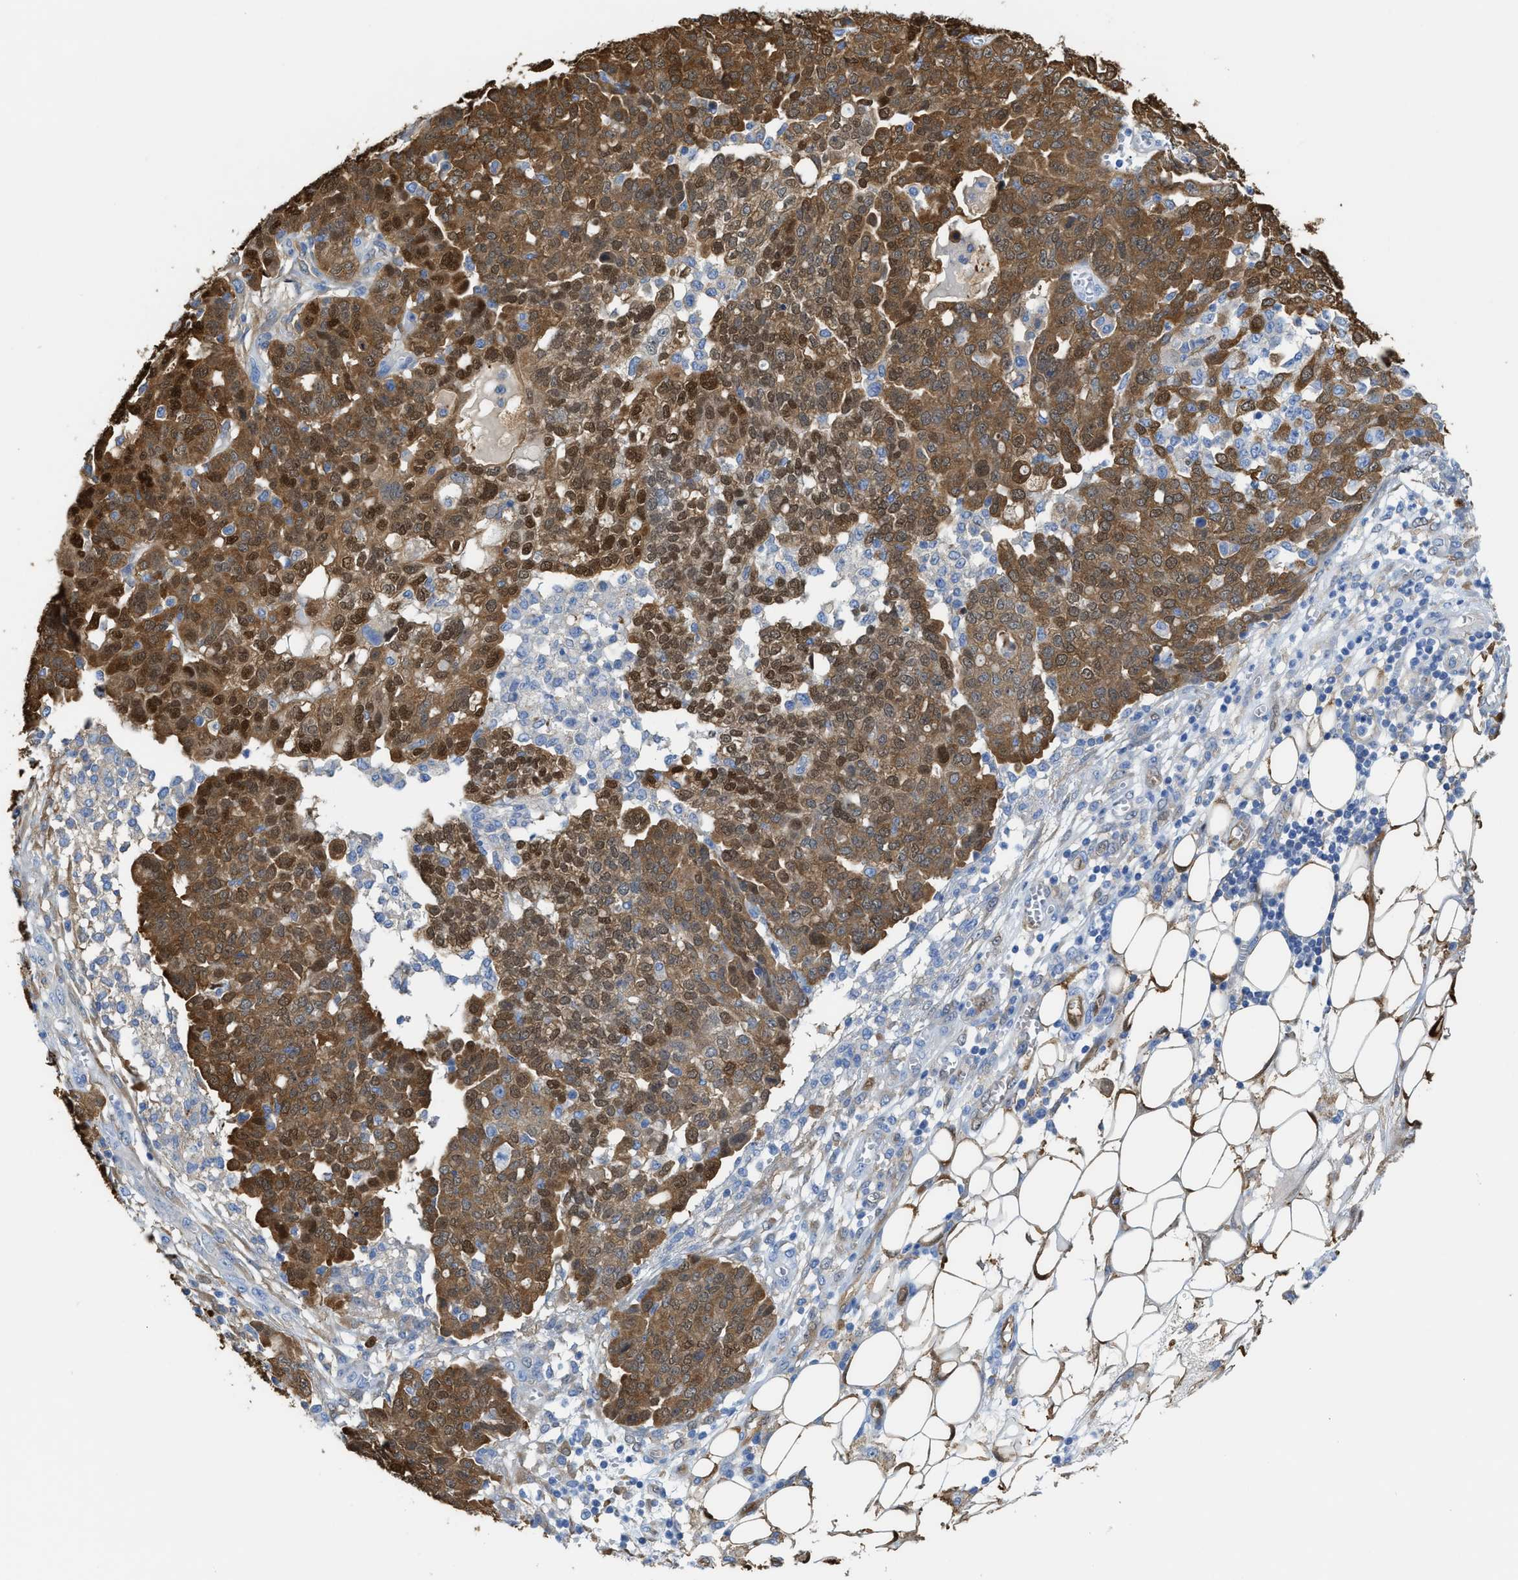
{"staining": {"intensity": "moderate", "quantity": ">75%", "location": "cytoplasmic/membranous,nuclear"}, "tissue": "ovarian cancer", "cell_type": "Tumor cells", "image_type": "cancer", "snomed": [{"axis": "morphology", "description": "Cystadenocarcinoma, serous, NOS"}, {"axis": "topography", "description": "Soft tissue"}, {"axis": "topography", "description": "Ovary"}], "caption": "The micrograph demonstrates staining of ovarian serous cystadenocarcinoma, revealing moderate cytoplasmic/membranous and nuclear protein expression (brown color) within tumor cells.", "gene": "ASS1", "patient": {"sex": "female", "age": 57}}